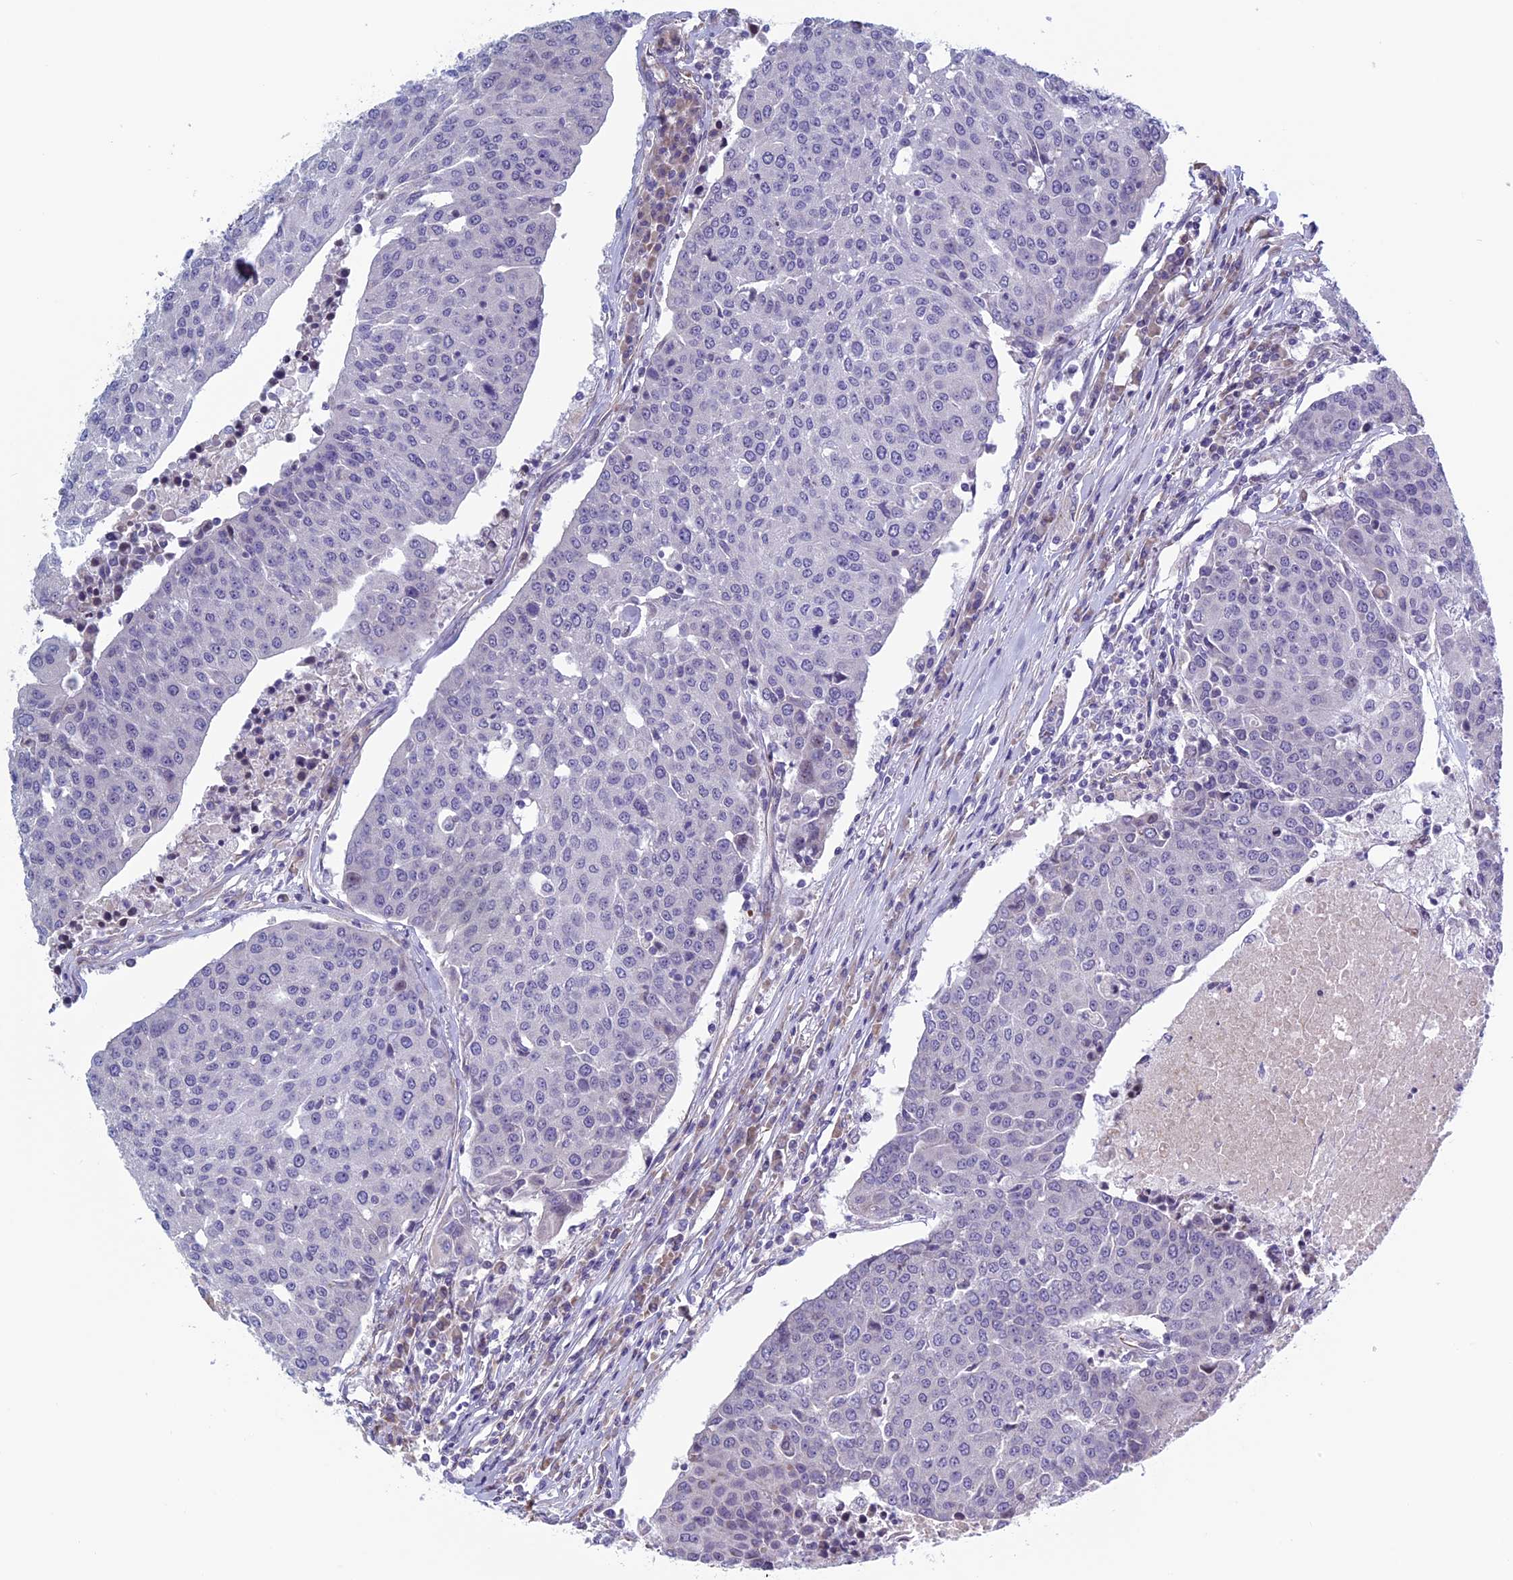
{"staining": {"intensity": "negative", "quantity": "none", "location": "none"}, "tissue": "urothelial cancer", "cell_type": "Tumor cells", "image_type": "cancer", "snomed": [{"axis": "morphology", "description": "Urothelial carcinoma, High grade"}, {"axis": "topography", "description": "Urinary bladder"}], "caption": "Protein analysis of high-grade urothelial carcinoma reveals no significant staining in tumor cells.", "gene": "BCL2L10", "patient": {"sex": "female", "age": 85}}